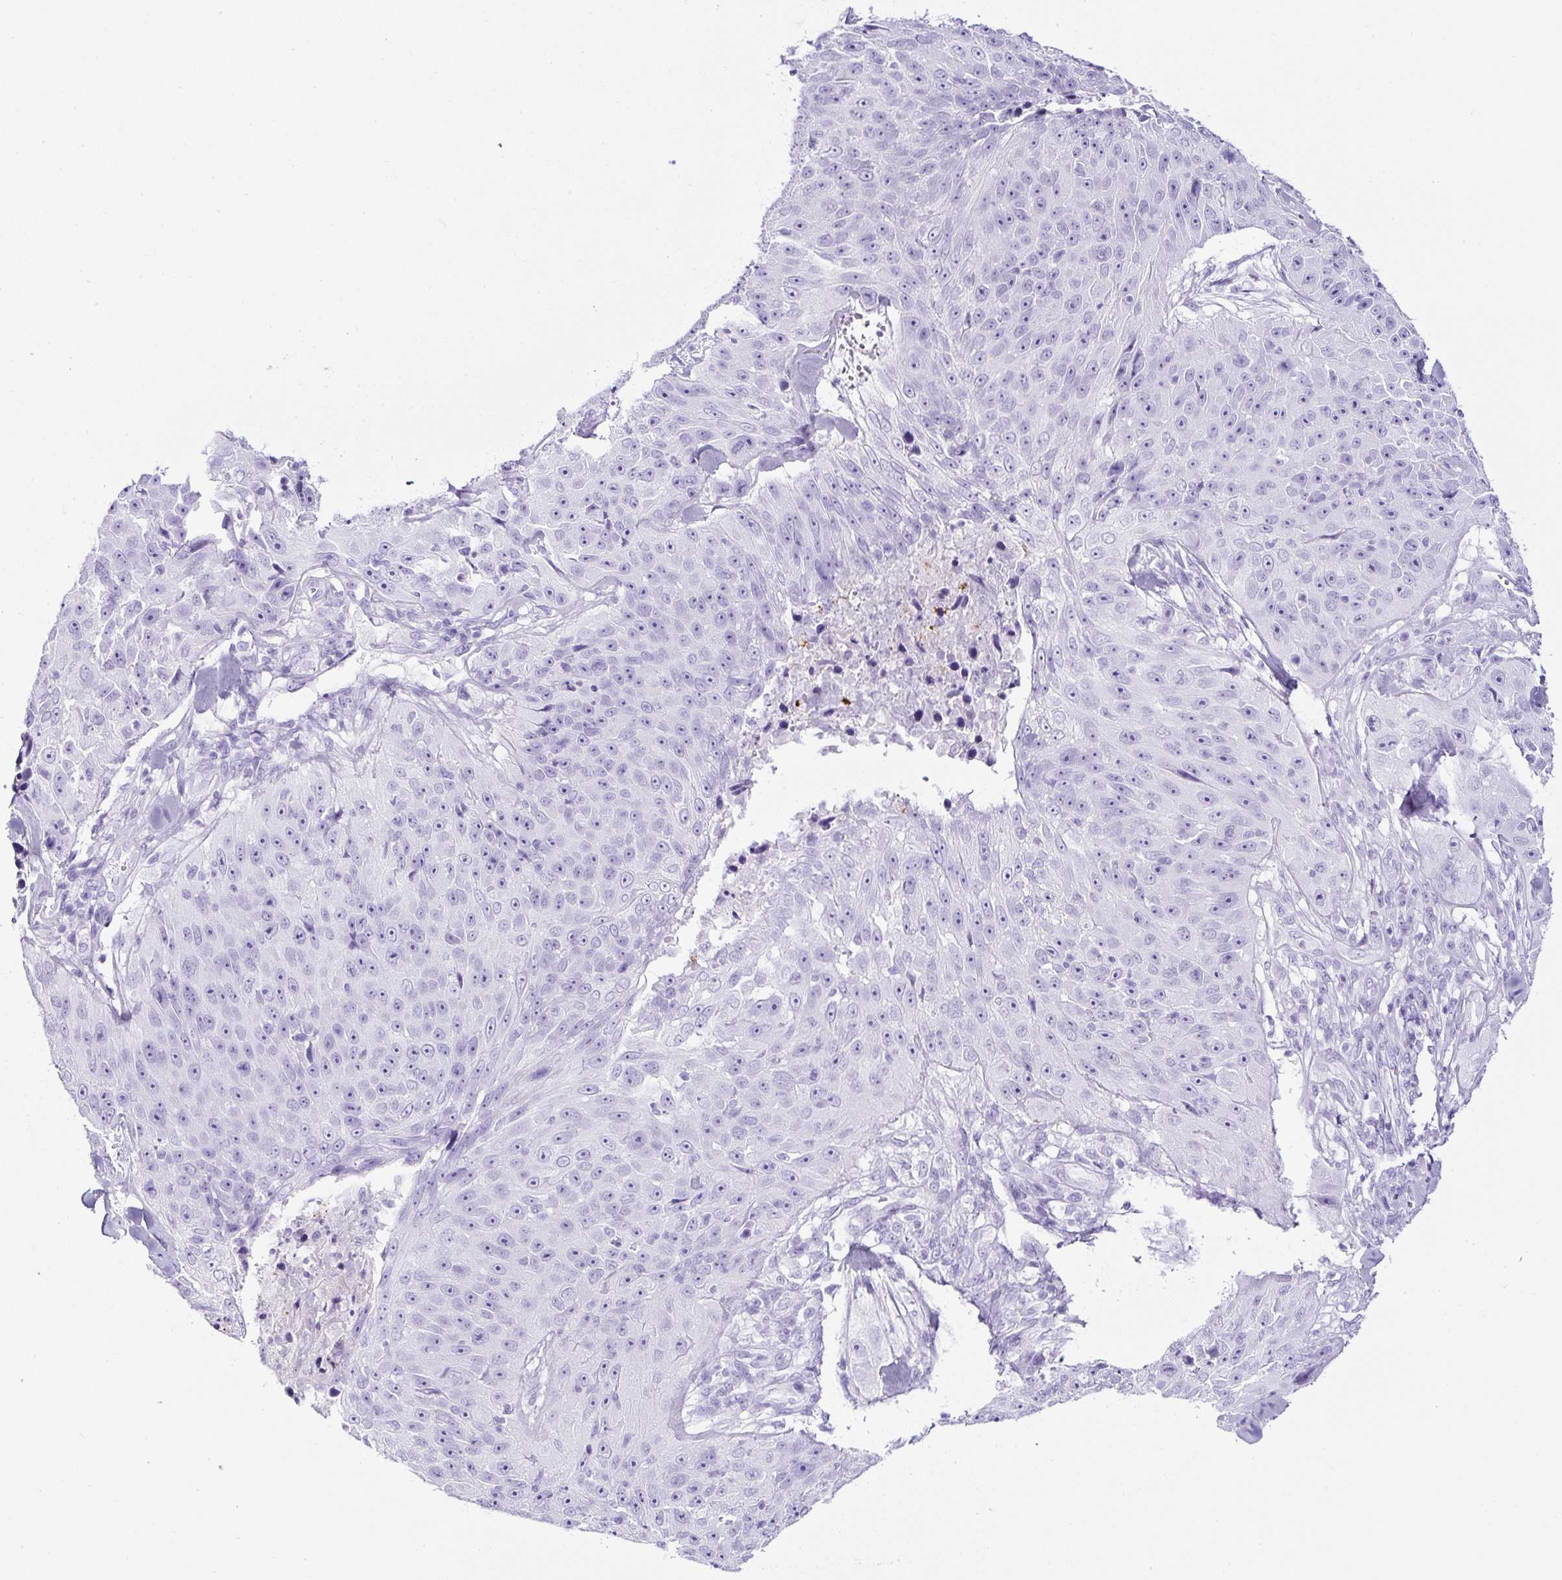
{"staining": {"intensity": "negative", "quantity": "none", "location": "none"}, "tissue": "skin cancer", "cell_type": "Tumor cells", "image_type": "cancer", "snomed": [{"axis": "morphology", "description": "Squamous cell carcinoma, NOS"}, {"axis": "topography", "description": "Skin"}], "caption": "IHC of human skin squamous cell carcinoma demonstrates no positivity in tumor cells.", "gene": "TMEM200B", "patient": {"sex": "female", "age": 87}}